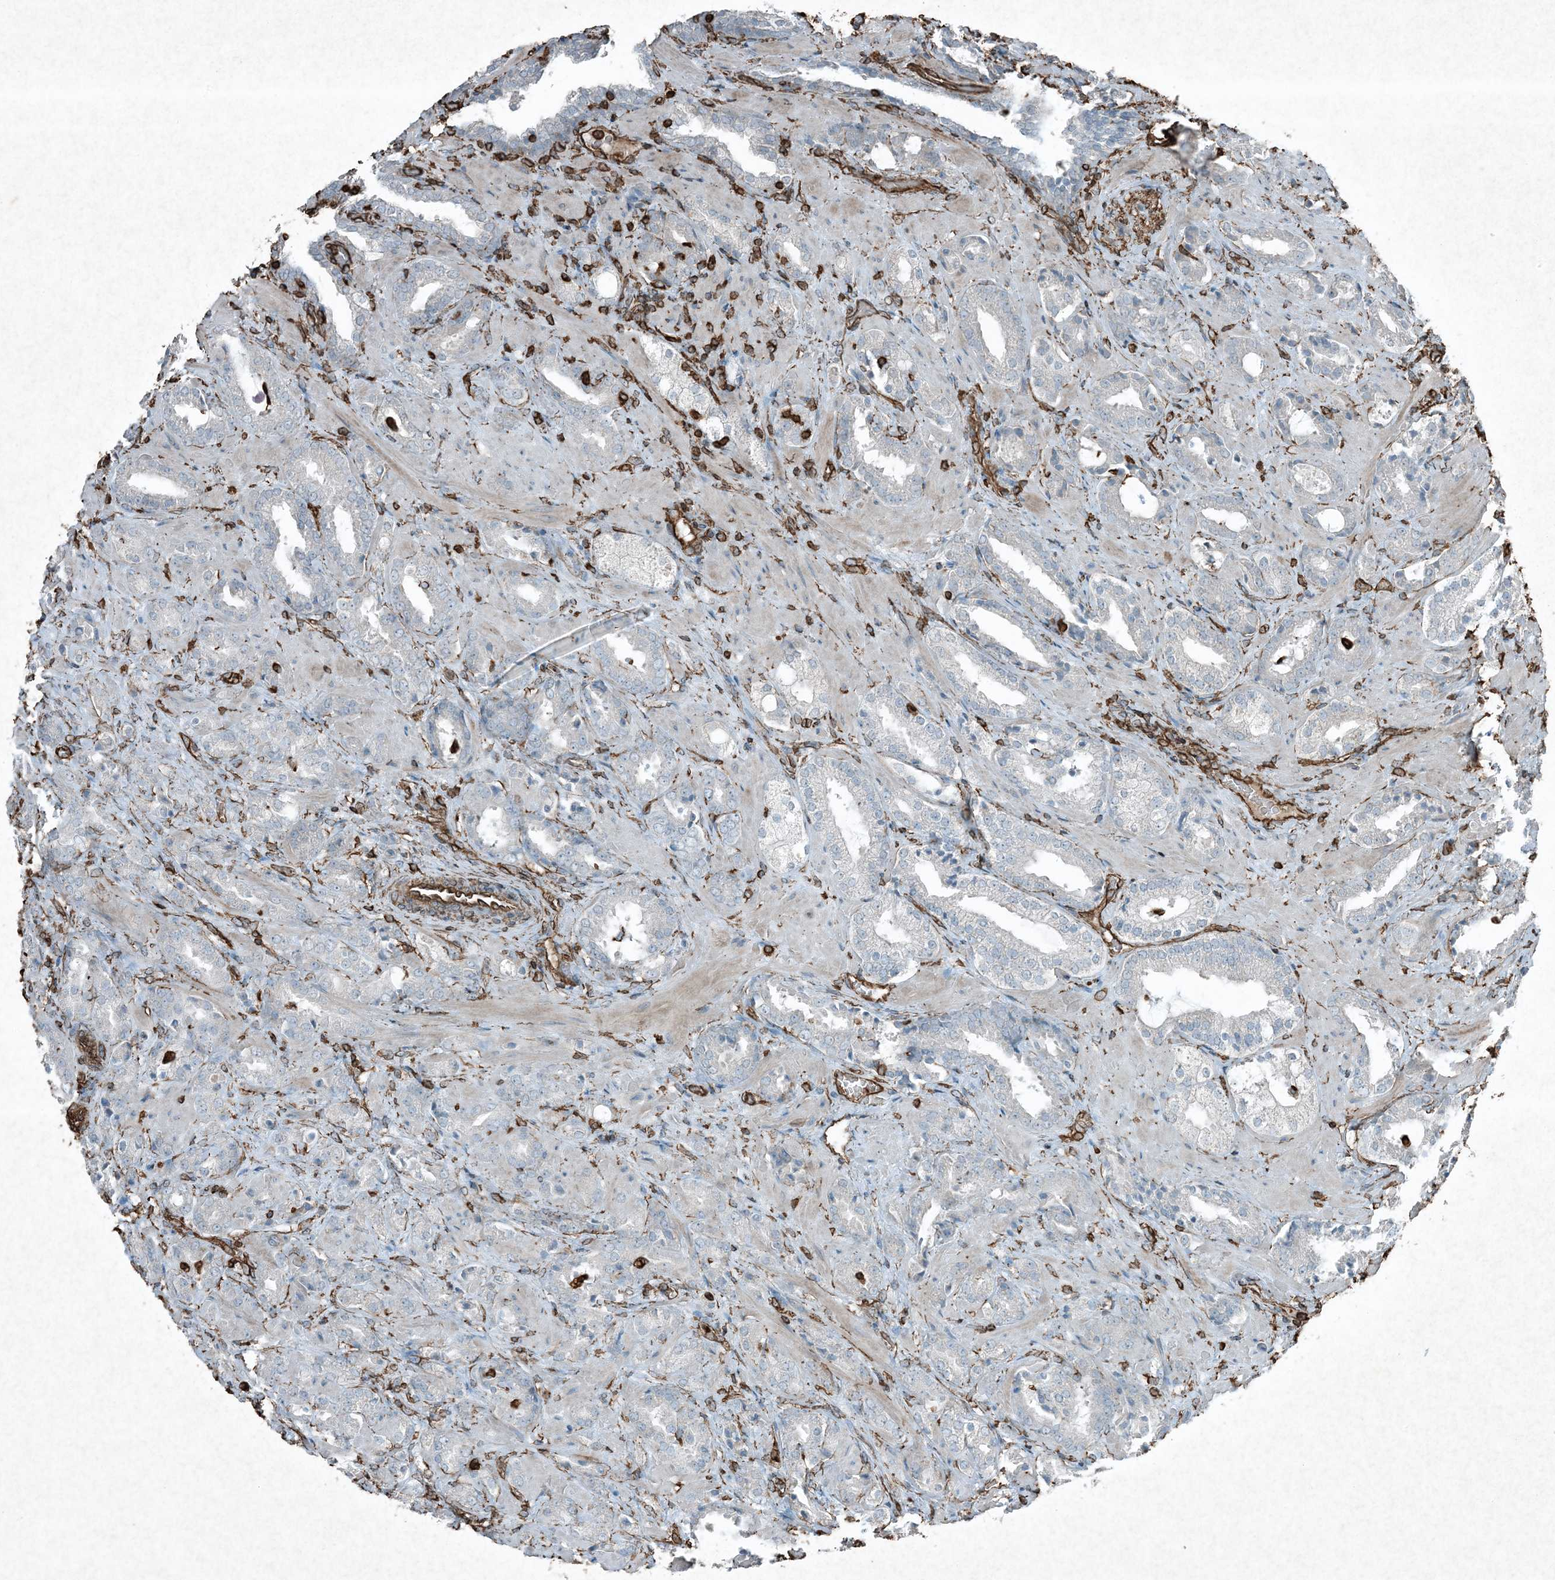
{"staining": {"intensity": "negative", "quantity": "none", "location": "none"}, "tissue": "prostate cancer", "cell_type": "Tumor cells", "image_type": "cancer", "snomed": [{"axis": "morphology", "description": "Adenocarcinoma, High grade"}, {"axis": "topography", "description": "Prostate"}], "caption": "Immunohistochemical staining of prostate cancer (adenocarcinoma (high-grade)) reveals no significant positivity in tumor cells.", "gene": "RYK", "patient": {"sex": "male", "age": 64}}